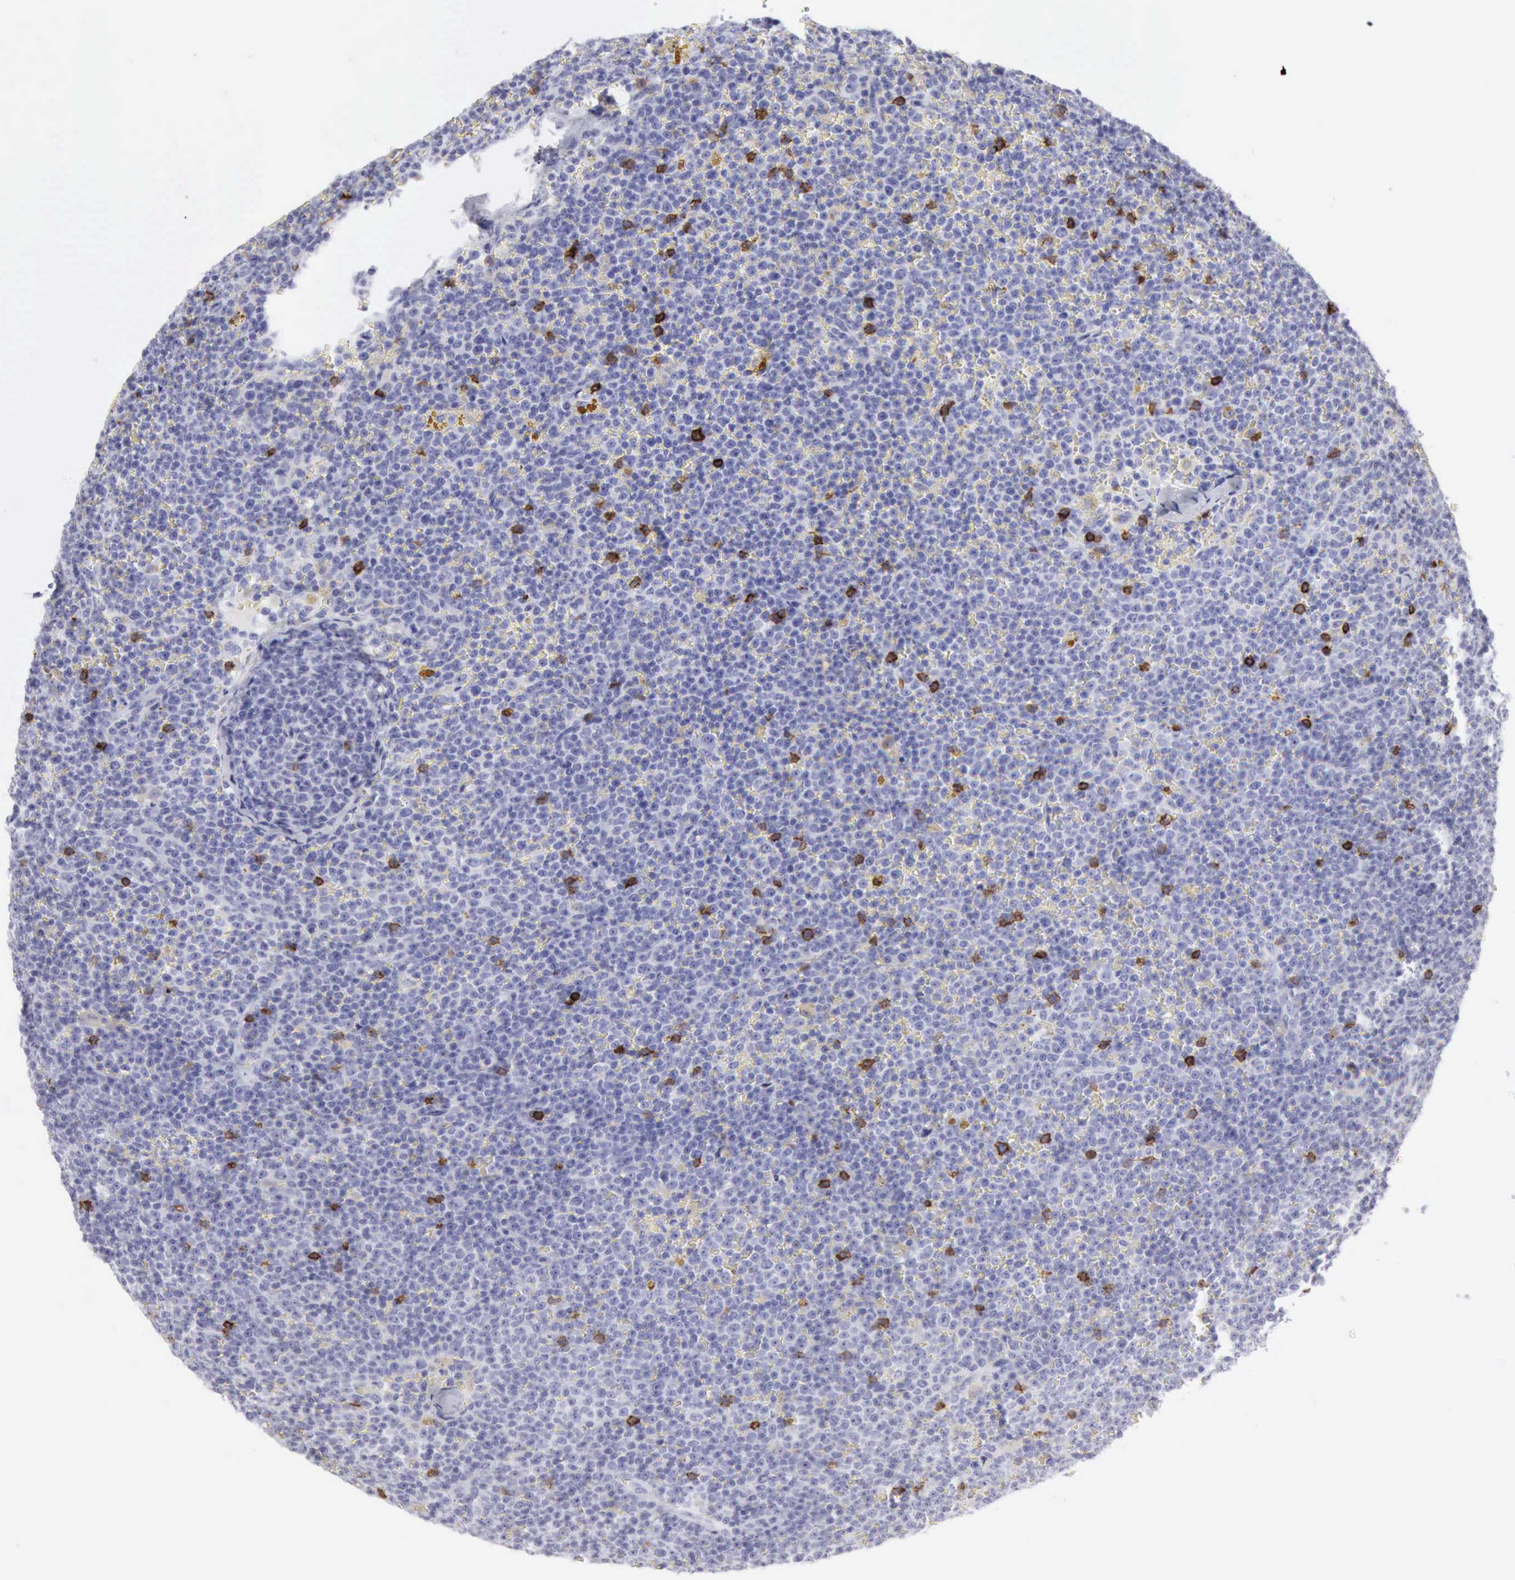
{"staining": {"intensity": "strong", "quantity": "<25%", "location": "cytoplasmic/membranous,nuclear"}, "tissue": "lymphoma", "cell_type": "Tumor cells", "image_type": "cancer", "snomed": [{"axis": "morphology", "description": "Malignant lymphoma, non-Hodgkin's type, Low grade"}, {"axis": "topography", "description": "Lymph node"}], "caption": "An image of human lymphoma stained for a protein shows strong cytoplasmic/membranous and nuclear brown staining in tumor cells. (DAB = brown stain, brightfield microscopy at high magnification).", "gene": "NCAM1", "patient": {"sex": "male", "age": 50}}